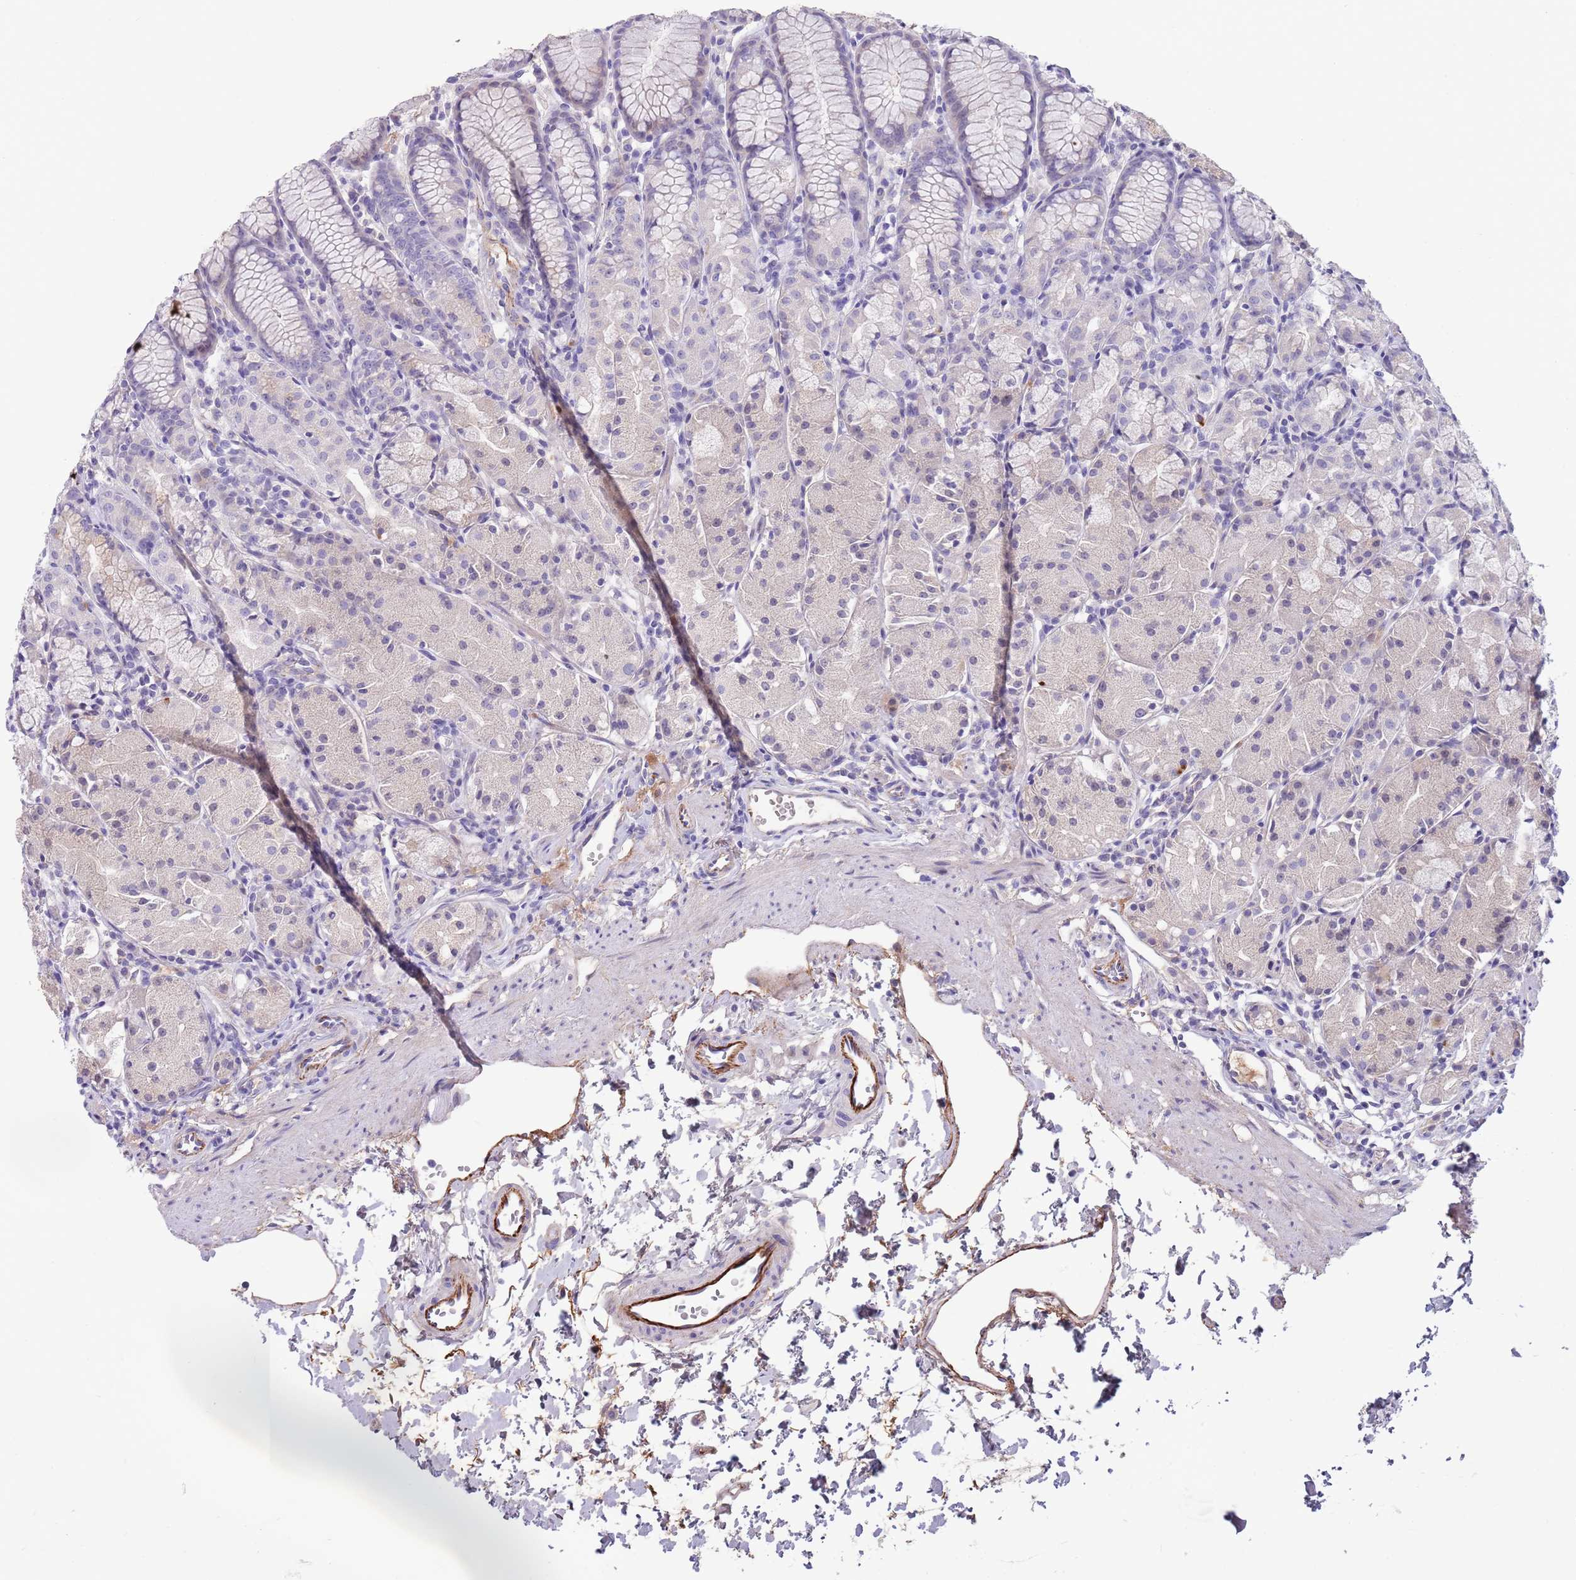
{"staining": {"intensity": "moderate", "quantity": "<25%", "location": "cytoplasmic/membranous"}, "tissue": "stomach", "cell_type": "Glandular cells", "image_type": "normal", "snomed": [{"axis": "morphology", "description": "Normal tissue, NOS"}, {"axis": "topography", "description": "Stomach, upper"}], "caption": "The histopathology image reveals staining of normal stomach, revealing moderate cytoplasmic/membranous protein positivity (brown color) within glandular cells.", "gene": "LEPROTL1", "patient": {"sex": "male", "age": 47}}